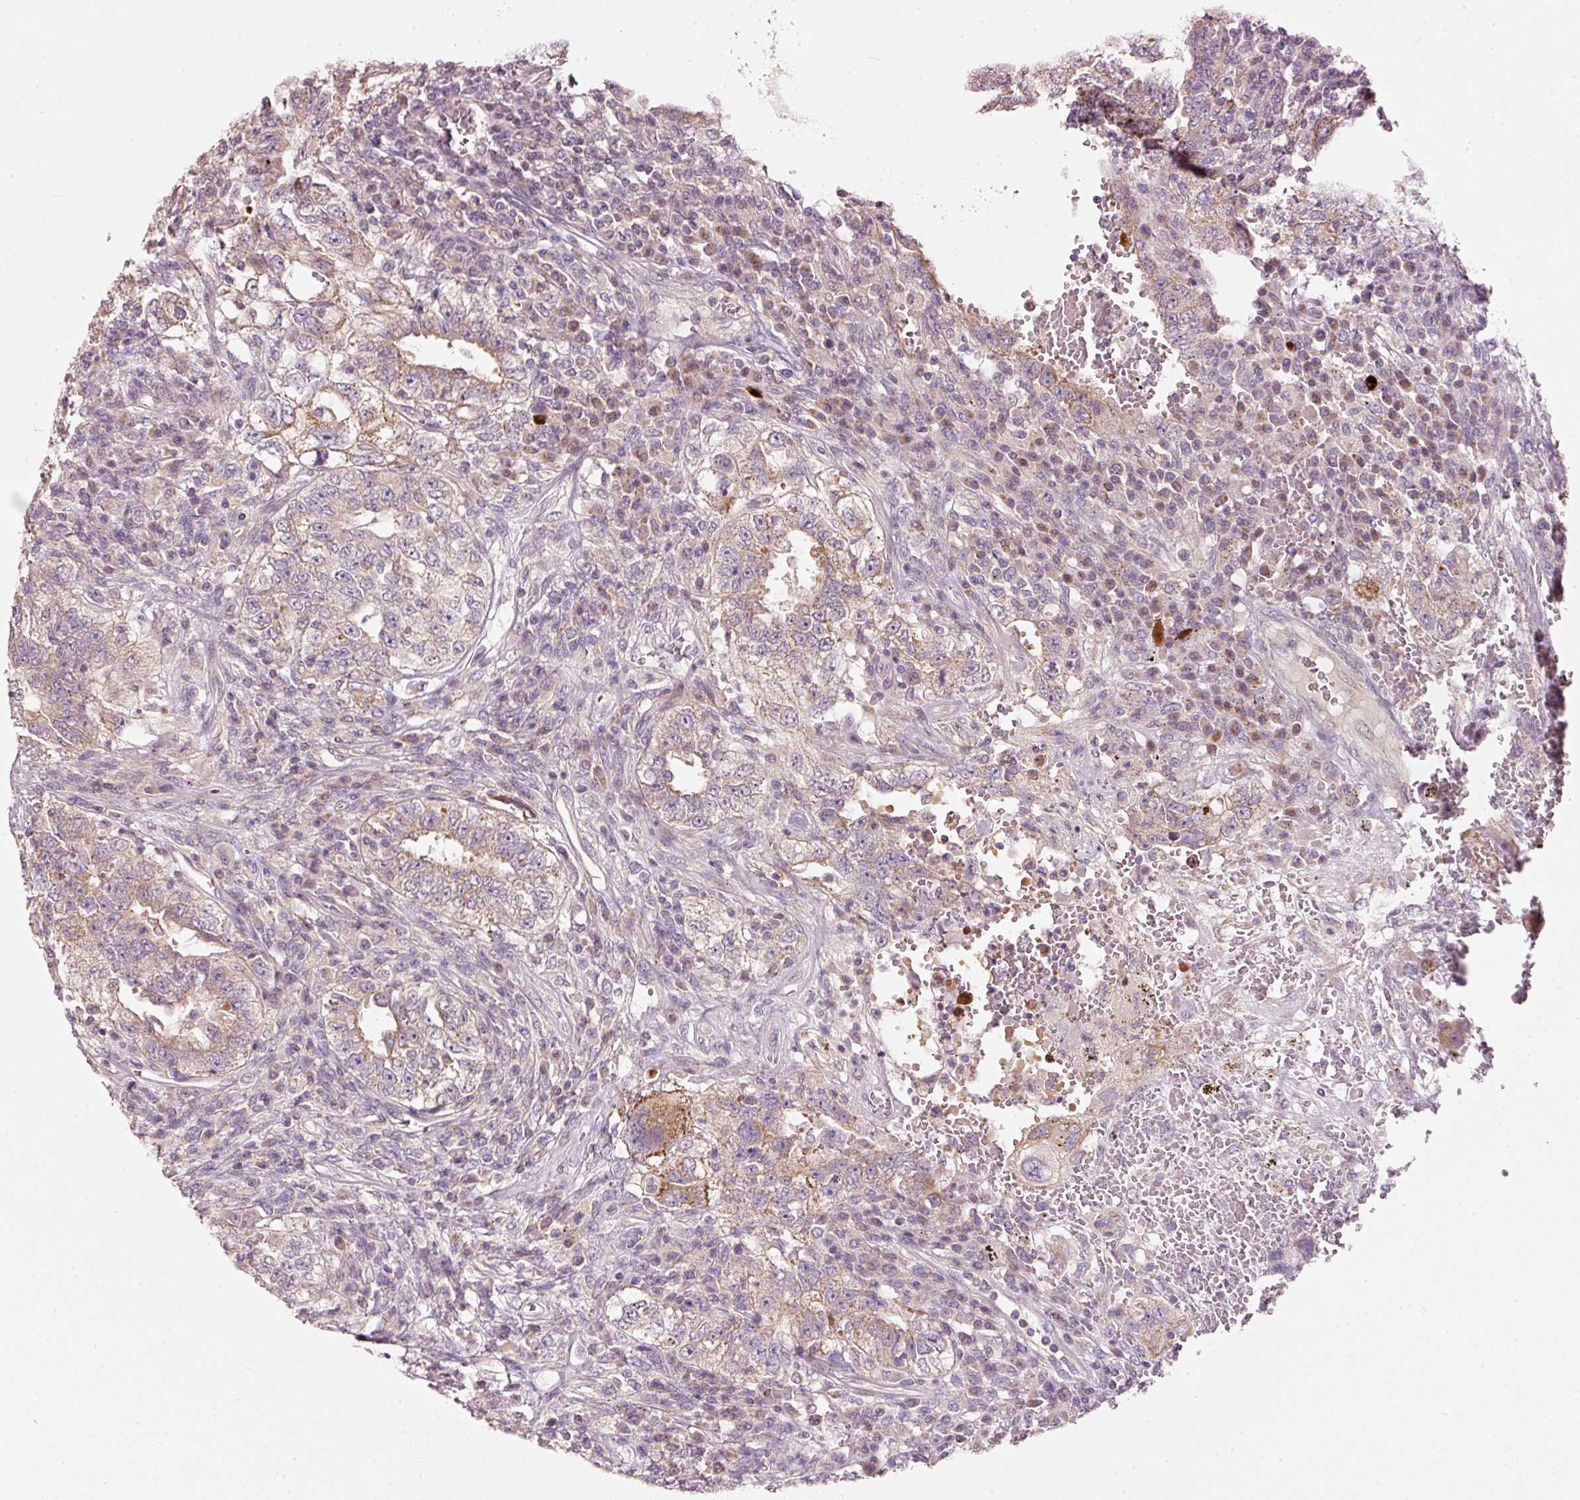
{"staining": {"intensity": "moderate", "quantity": "<25%", "location": "cytoplasmic/membranous"}, "tissue": "testis cancer", "cell_type": "Tumor cells", "image_type": "cancer", "snomed": [{"axis": "morphology", "description": "Carcinoma, Embryonal, NOS"}, {"axis": "topography", "description": "Testis"}], "caption": "A brown stain highlights moderate cytoplasmic/membranous positivity of a protein in embryonal carcinoma (testis) tumor cells.", "gene": "TOB2", "patient": {"sex": "male", "age": 26}}